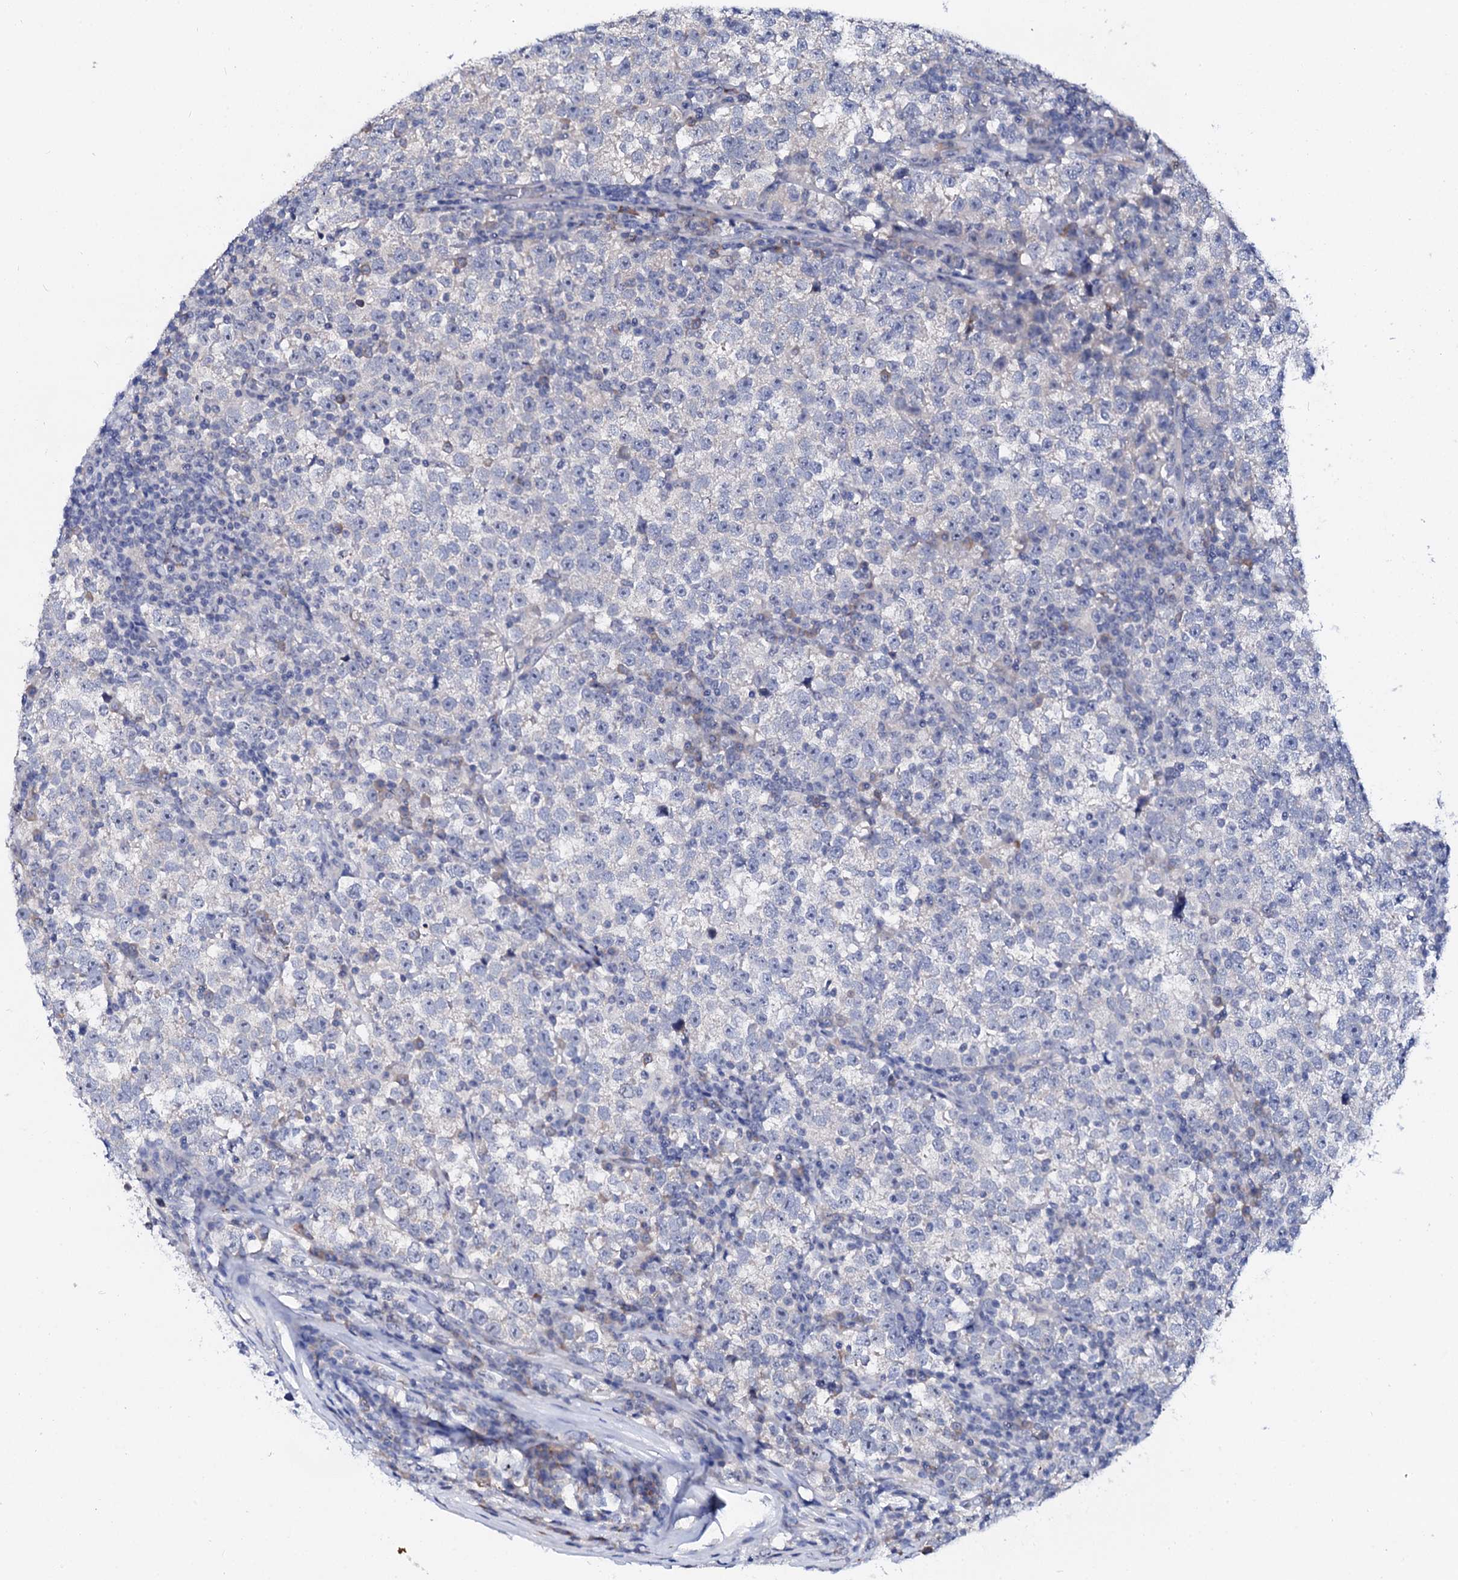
{"staining": {"intensity": "negative", "quantity": "none", "location": "none"}, "tissue": "testis cancer", "cell_type": "Tumor cells", "image_type": "cancer", "snomed": [{"axis": "morphology", "description": "Normal tissue, NOS"}, {"axis": "morphology", "description": "Seminoma, NOS"}, {"axis": "topography", "description": "Testis"}], "caption": "Testis seminoma stained for a protein using immunohistochemistry demonstrates no staining tumor cells.", "gene": "BTBD16", "patient": {"sex": "male", "age": 43}}